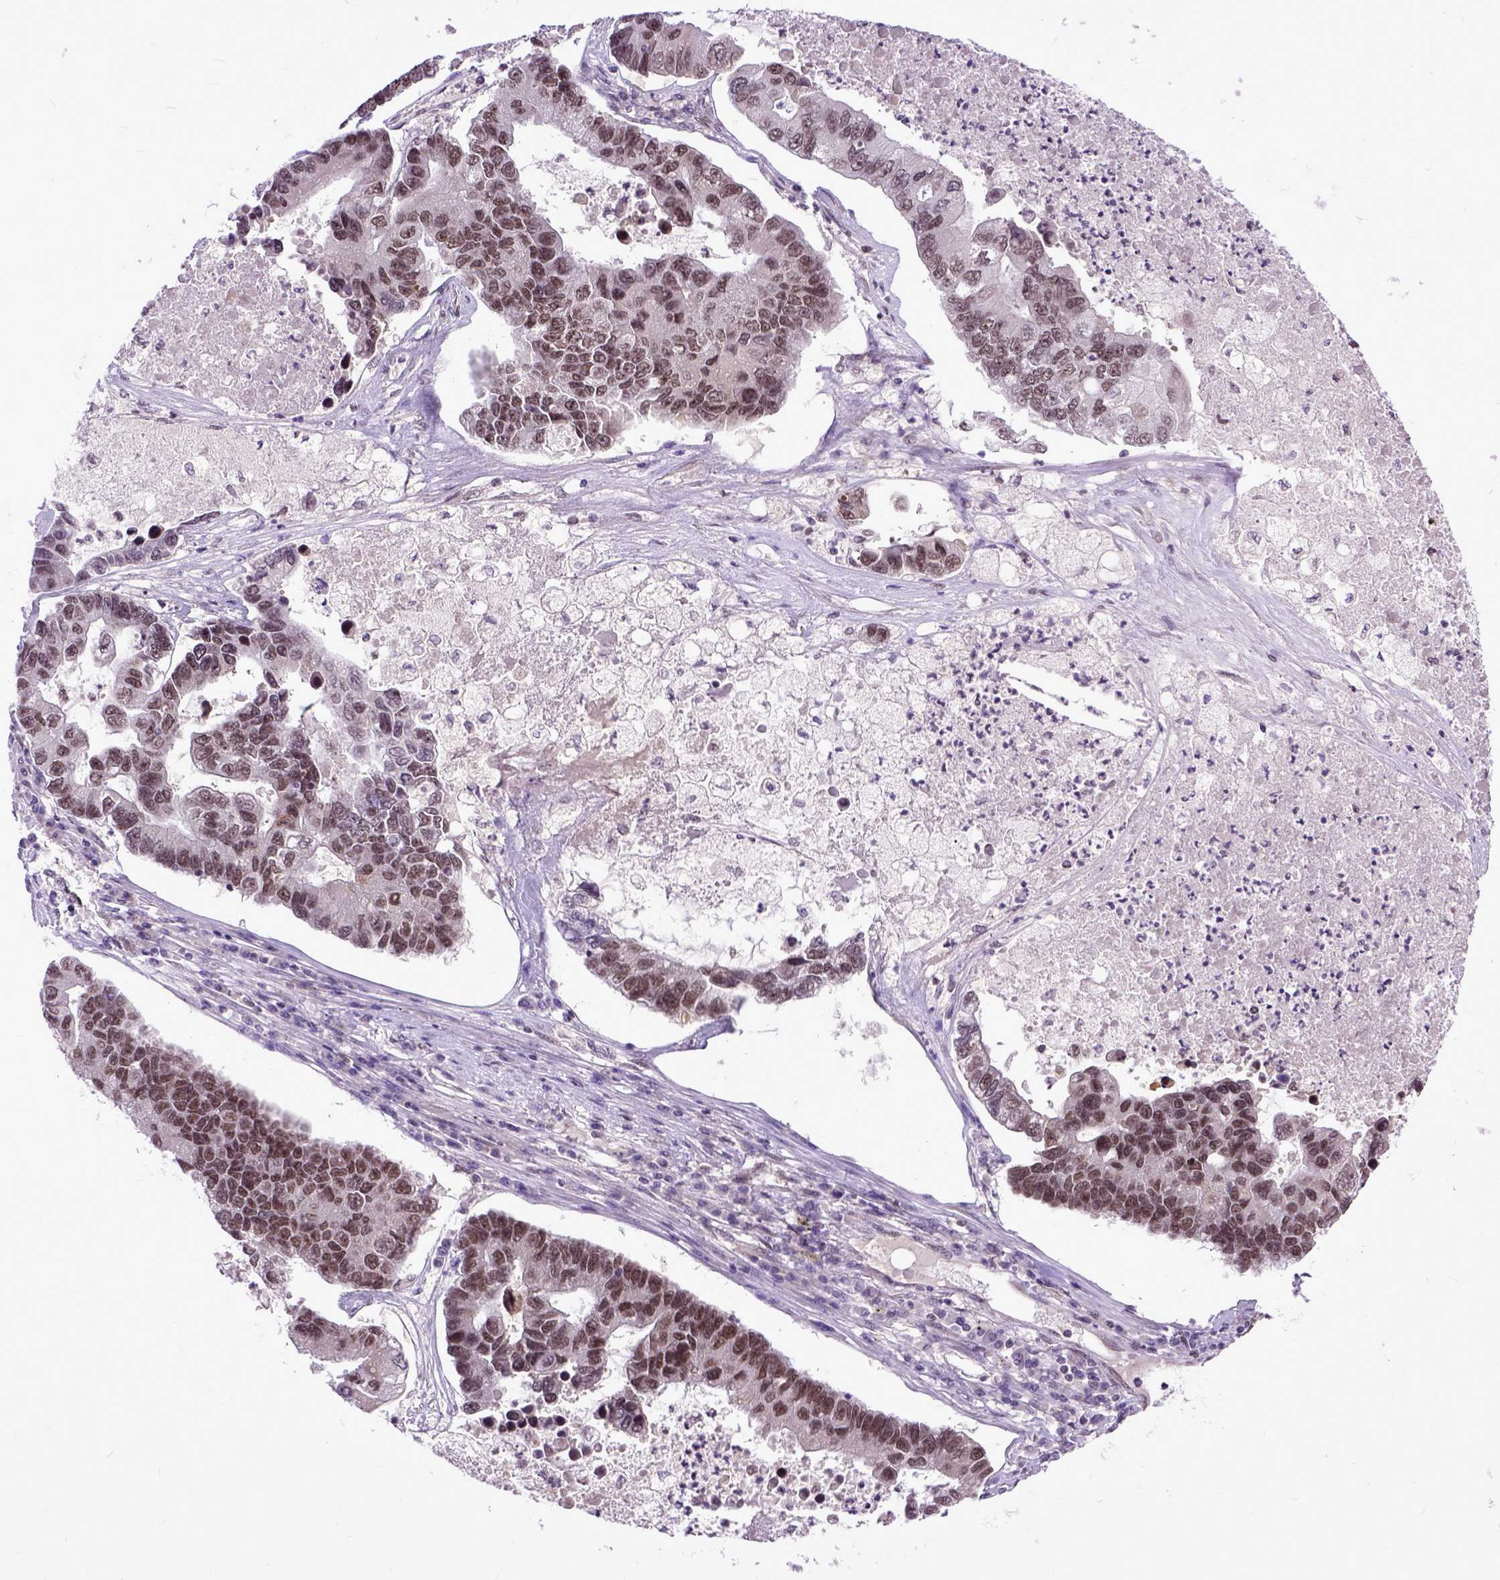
{"staining": {"intensity": "weak", "quantity": ">75%", "location": "nuclear"}, "tissue": "lung cancer", "cell_type": "Tumor cells", "image_type": "cancer", "snomed": [{"axis": "morphology", "description": "Adenocarcinoma, NOS"}, {"axis": "topography", "description": "Bronchus"}, {"axis": "topography", "description": "Lung"}], "caption": "This is an image of immunohistochemistry staining of lung cancer, which shows weak expression in the nuclear of tumor cells.", "gene": "RCC2", "patient": {"sex": "female", "age": 51}}